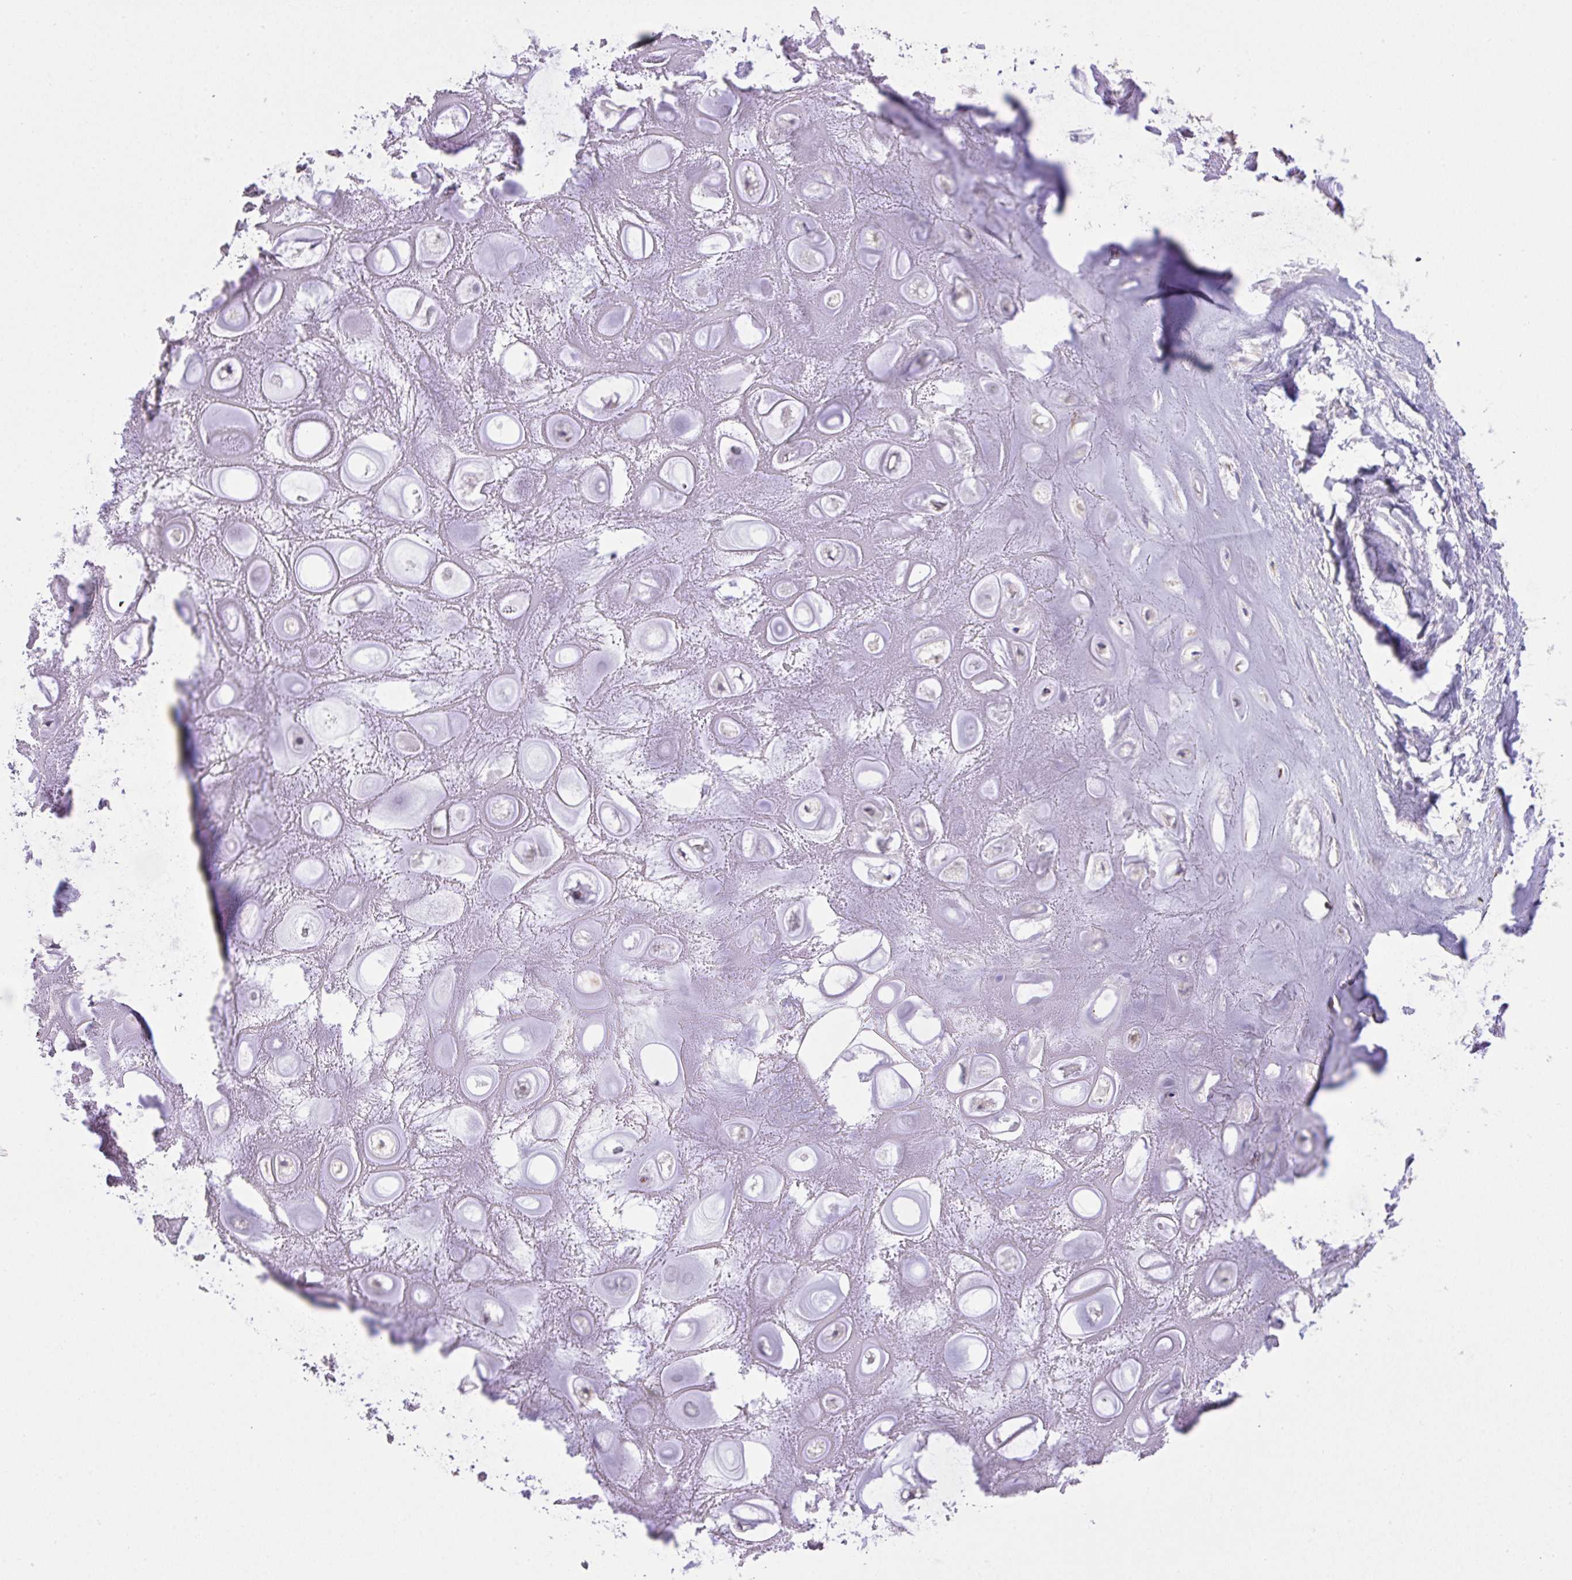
{"staining": {"intensity": "negative", "quantity": "none", "location": "none"}, "tissue": "soft tissue", "cell_type": "Chondrocytes", "image_type": "normal", "snomed": [{"axis": "morphology", "description": "Normal tissue, NOS"}, {"axis": "topography", "description": "Lymph node"}, {"axis": "topography", "description": "Cartilage tissue"}, {"axis": "topography", "description": "Nasopharynx"}], "caption": "A high-resolution image shows immunohistochemistry (IHC) staining of benign soft tissue, which demonstrates no significant staining in chondrocytes.", "gene": "CHDH", "patient": {"sex": "male", "age": 63}}